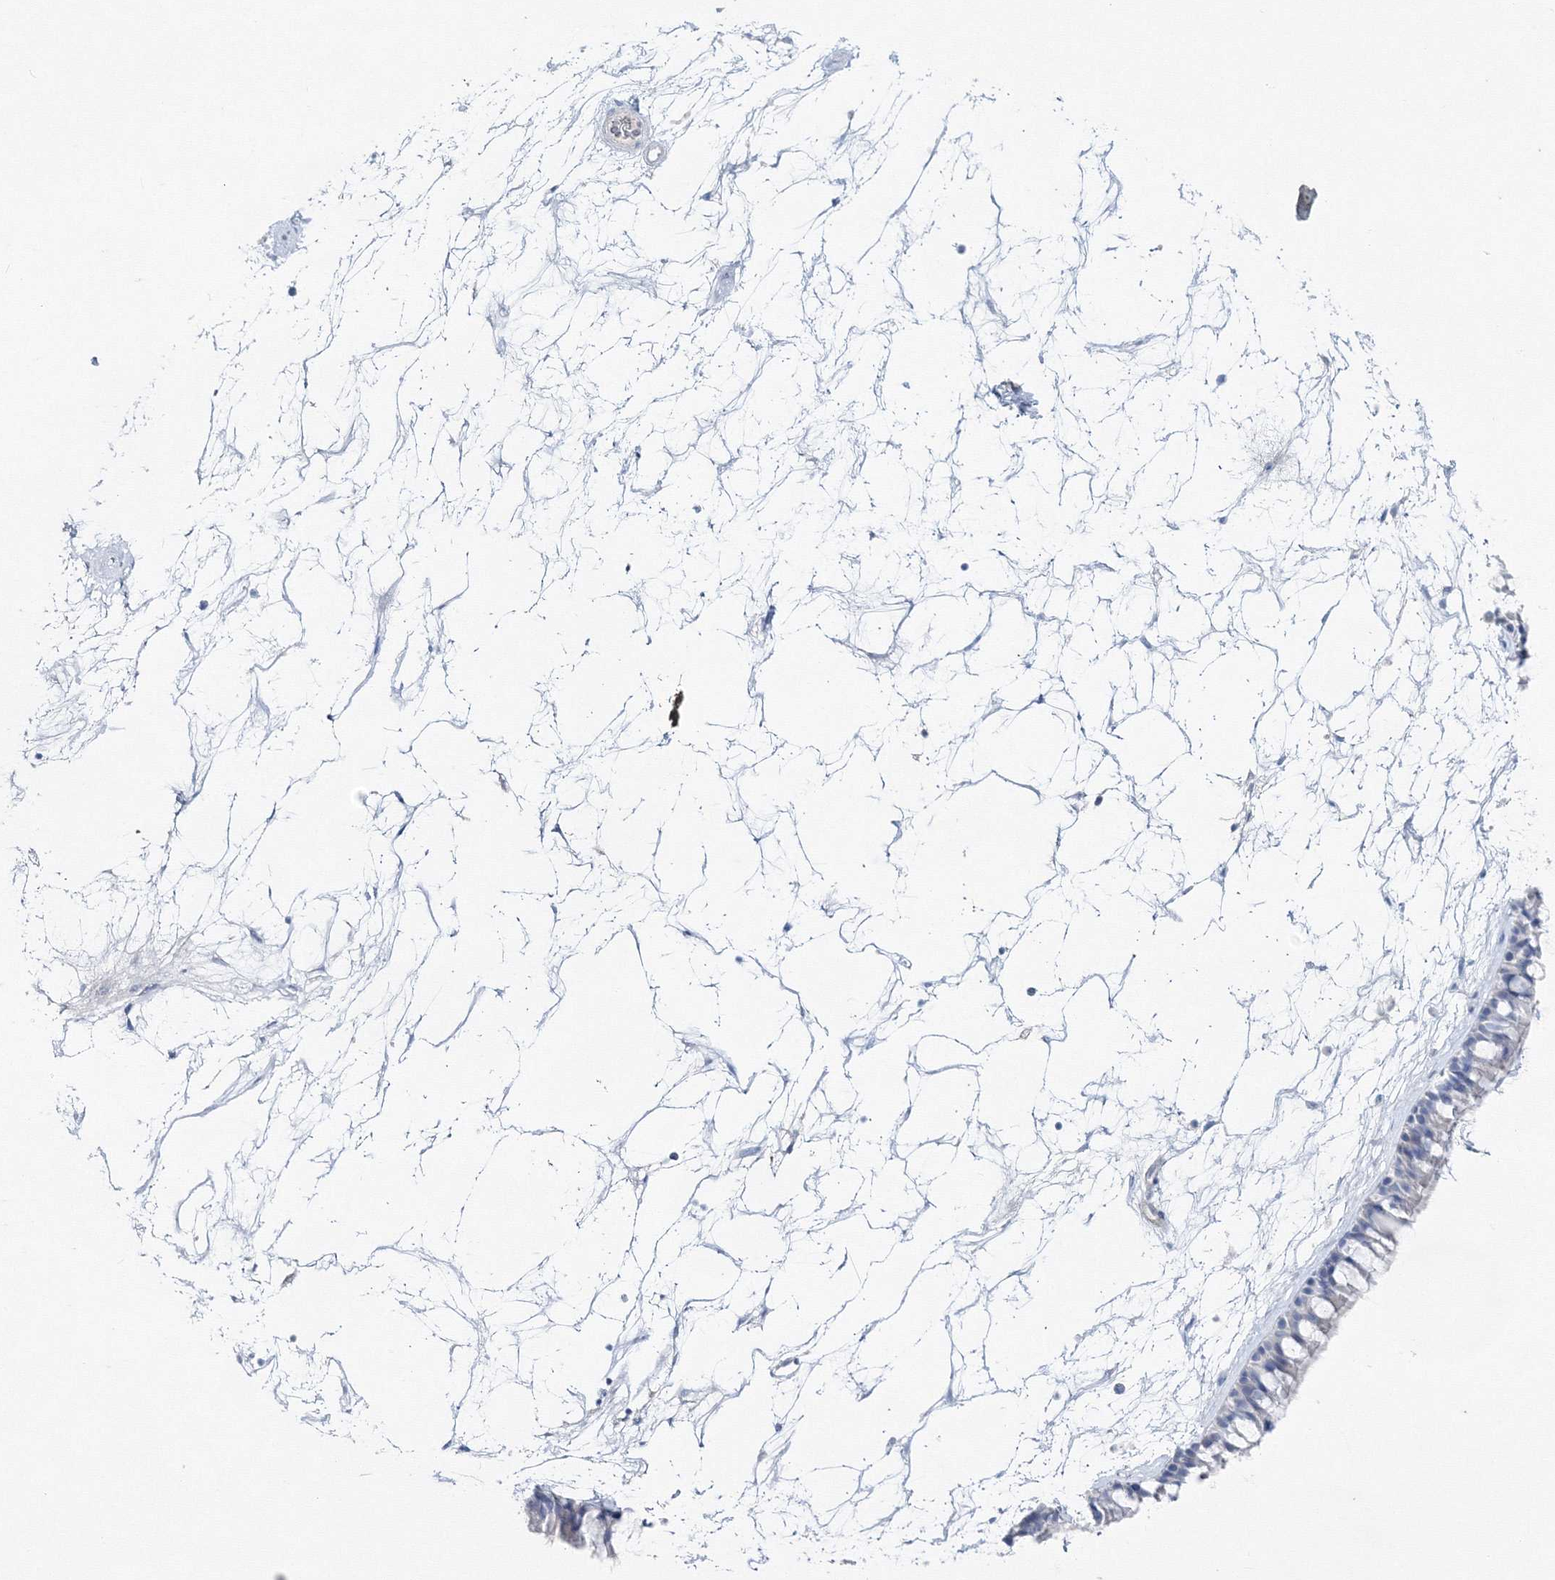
{"staining": {"intensity": "negative", "quantity": "none", "location": "none"}, "tissue": "nasopharynx", "cell_type": "Respiratory epithelial cells", "image_type": "normal", "snomed": [{"axis": "morphology", "description": "Normal tissue, NOS"}, {"axis": "topography", "description": "Nasopharynx"}], "caption": "The micrograph shows no staining of respiratory epithelial cells in unremarkable nasopharynx.", "gene": "GCKR", "patient": {"sex": "male", "age": 64}}